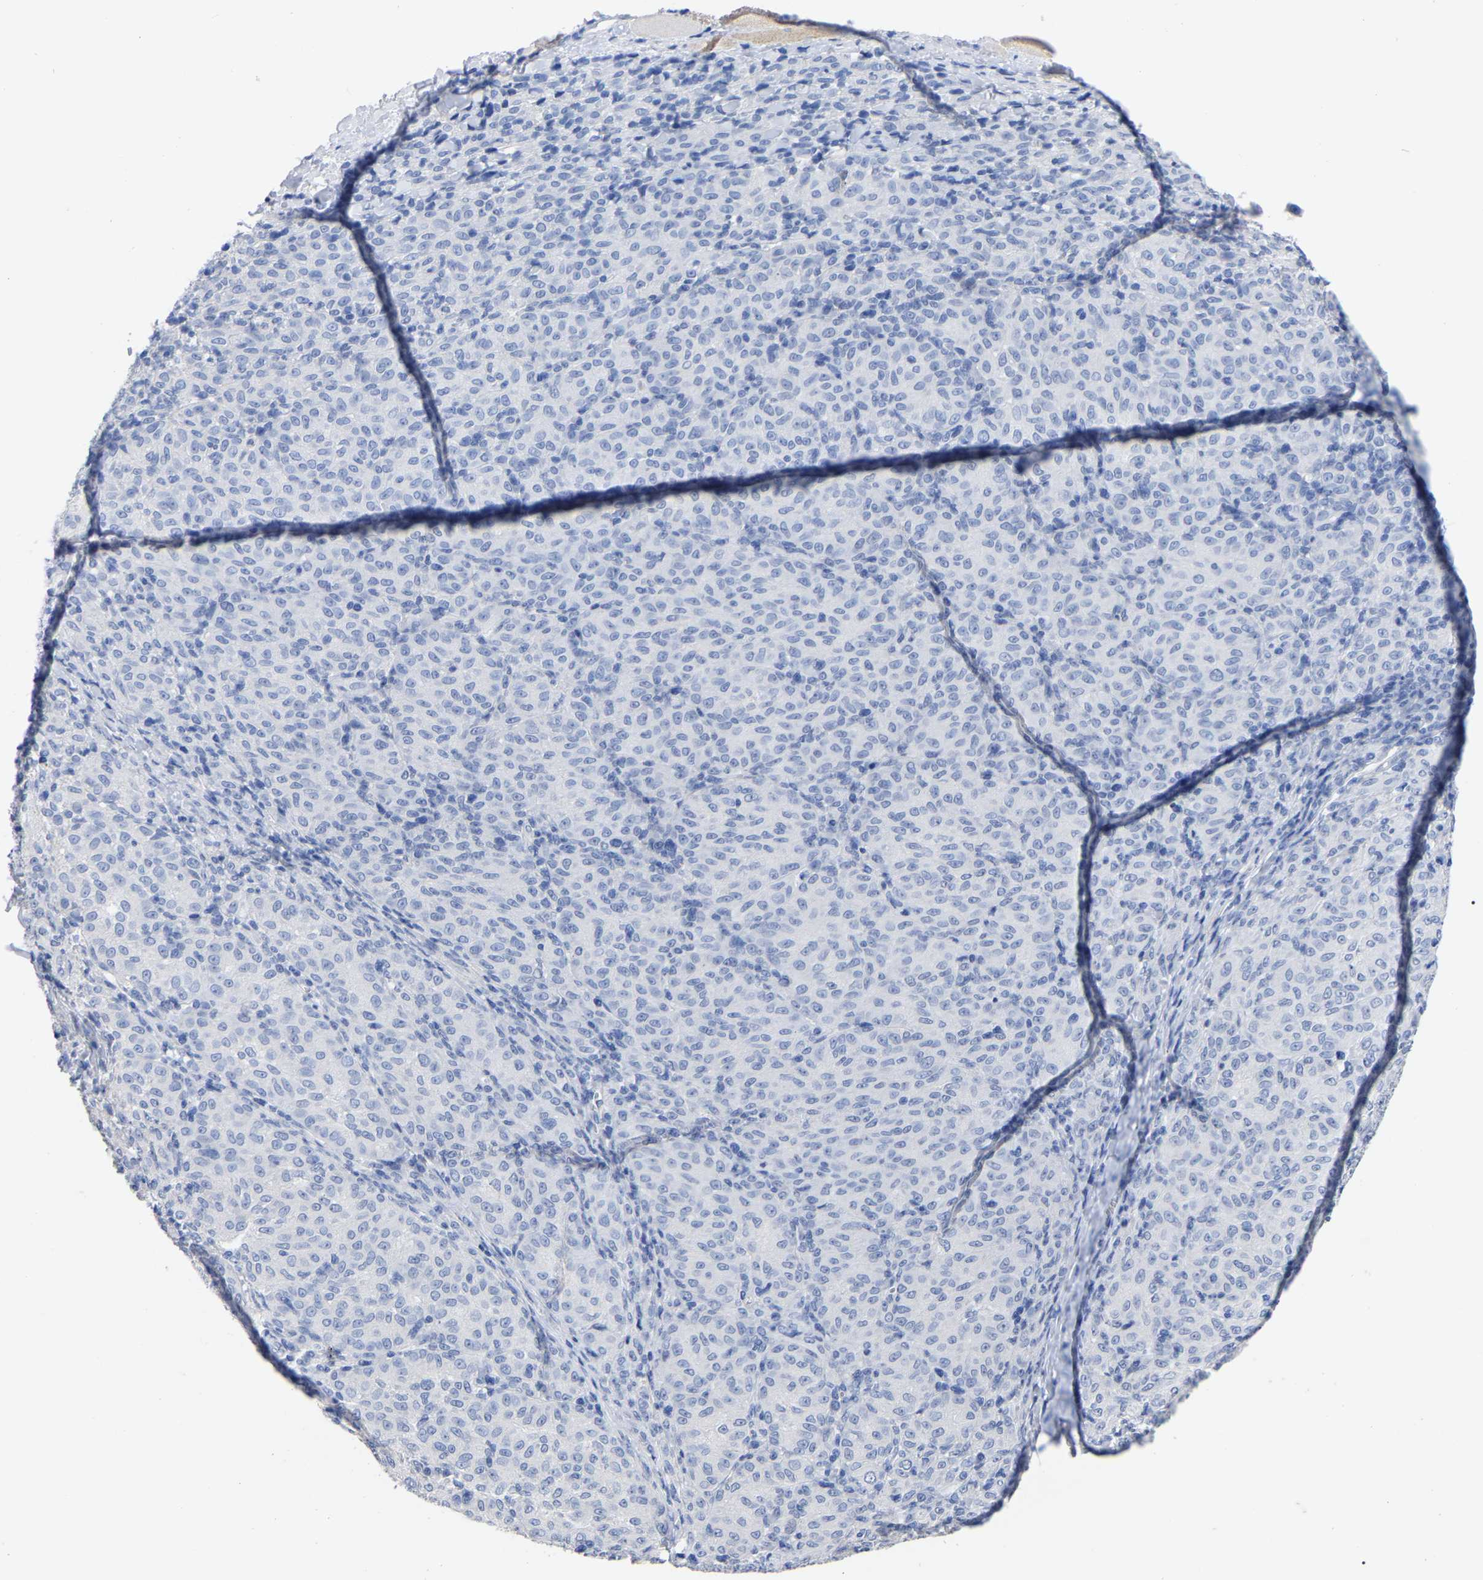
{"staining": {"intensity": "negative", "quantity": "none", "location": "none"}, "tissue": "melanoma", "cell_type": "Tumor cells", "image_type": "cancer", "snomed": [{"axis": "morphology", "description": "Malignant melanoma, NOS"}, {"axis": "topography", "description": "Skin"}], "caption": "This is a micrograph of immunohistochemistry (IHC) staining of malignant melanoma, which shows no staining in tumor cells. (DAB IHC visualized using brightfield microscopy, high magnification).", "gene": "ANXA13", "patient": {"sex": "female", "age": 72}}